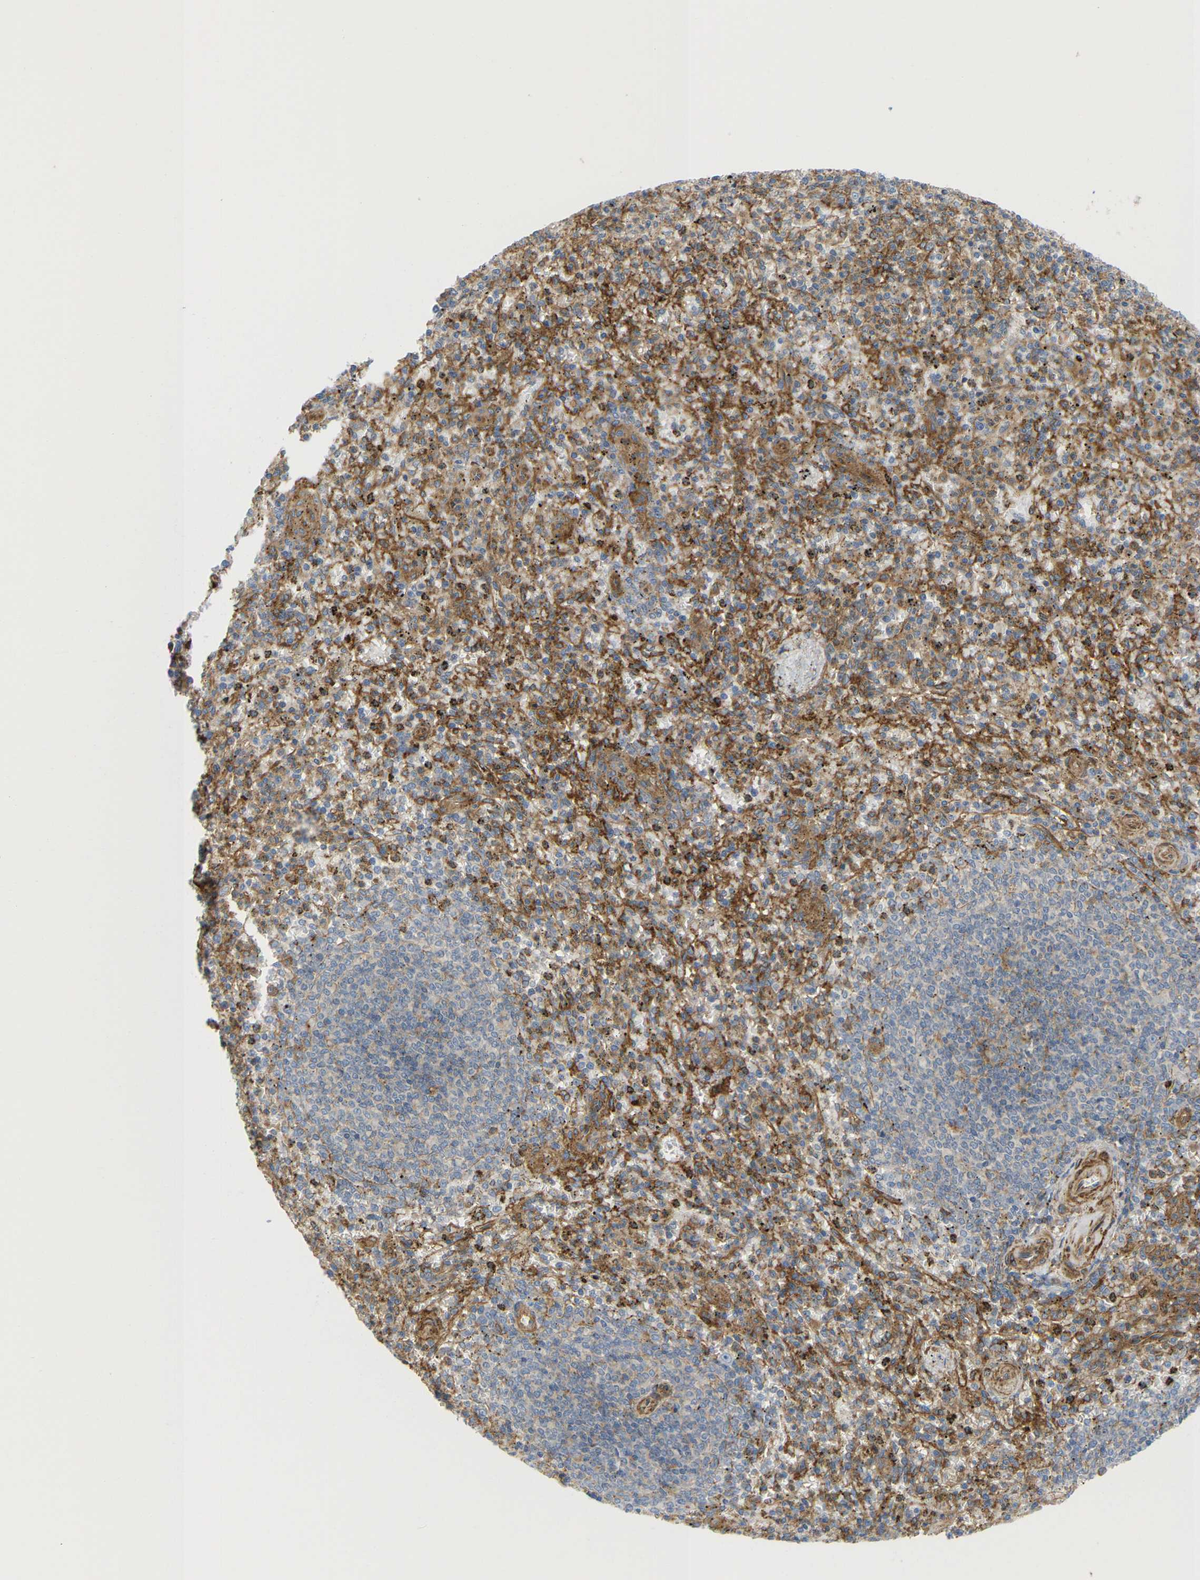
{"staining": {"intensity": "moderate", "quantity": "25%-75%", "location": "cytoplasmic/membranous"}, "tissue": "spleen", "cell_type": "Cells in red pulp", "image_type": "normal", "snomed": [{"axis": "morphology", "description": "Normal tissue, NOS"}, {"axis": "topography", "description": "Spleen"}], "caption": "Protein analysis of normal spleen displays moderate cytoplasmic/membranous staining in about 25%-75% of cells in red pulp. (brown staining indicates protein expression, while blue staining denotes nuclei).", "gene": "PICALM", "patient": {"sex": "male", "age": 72}}